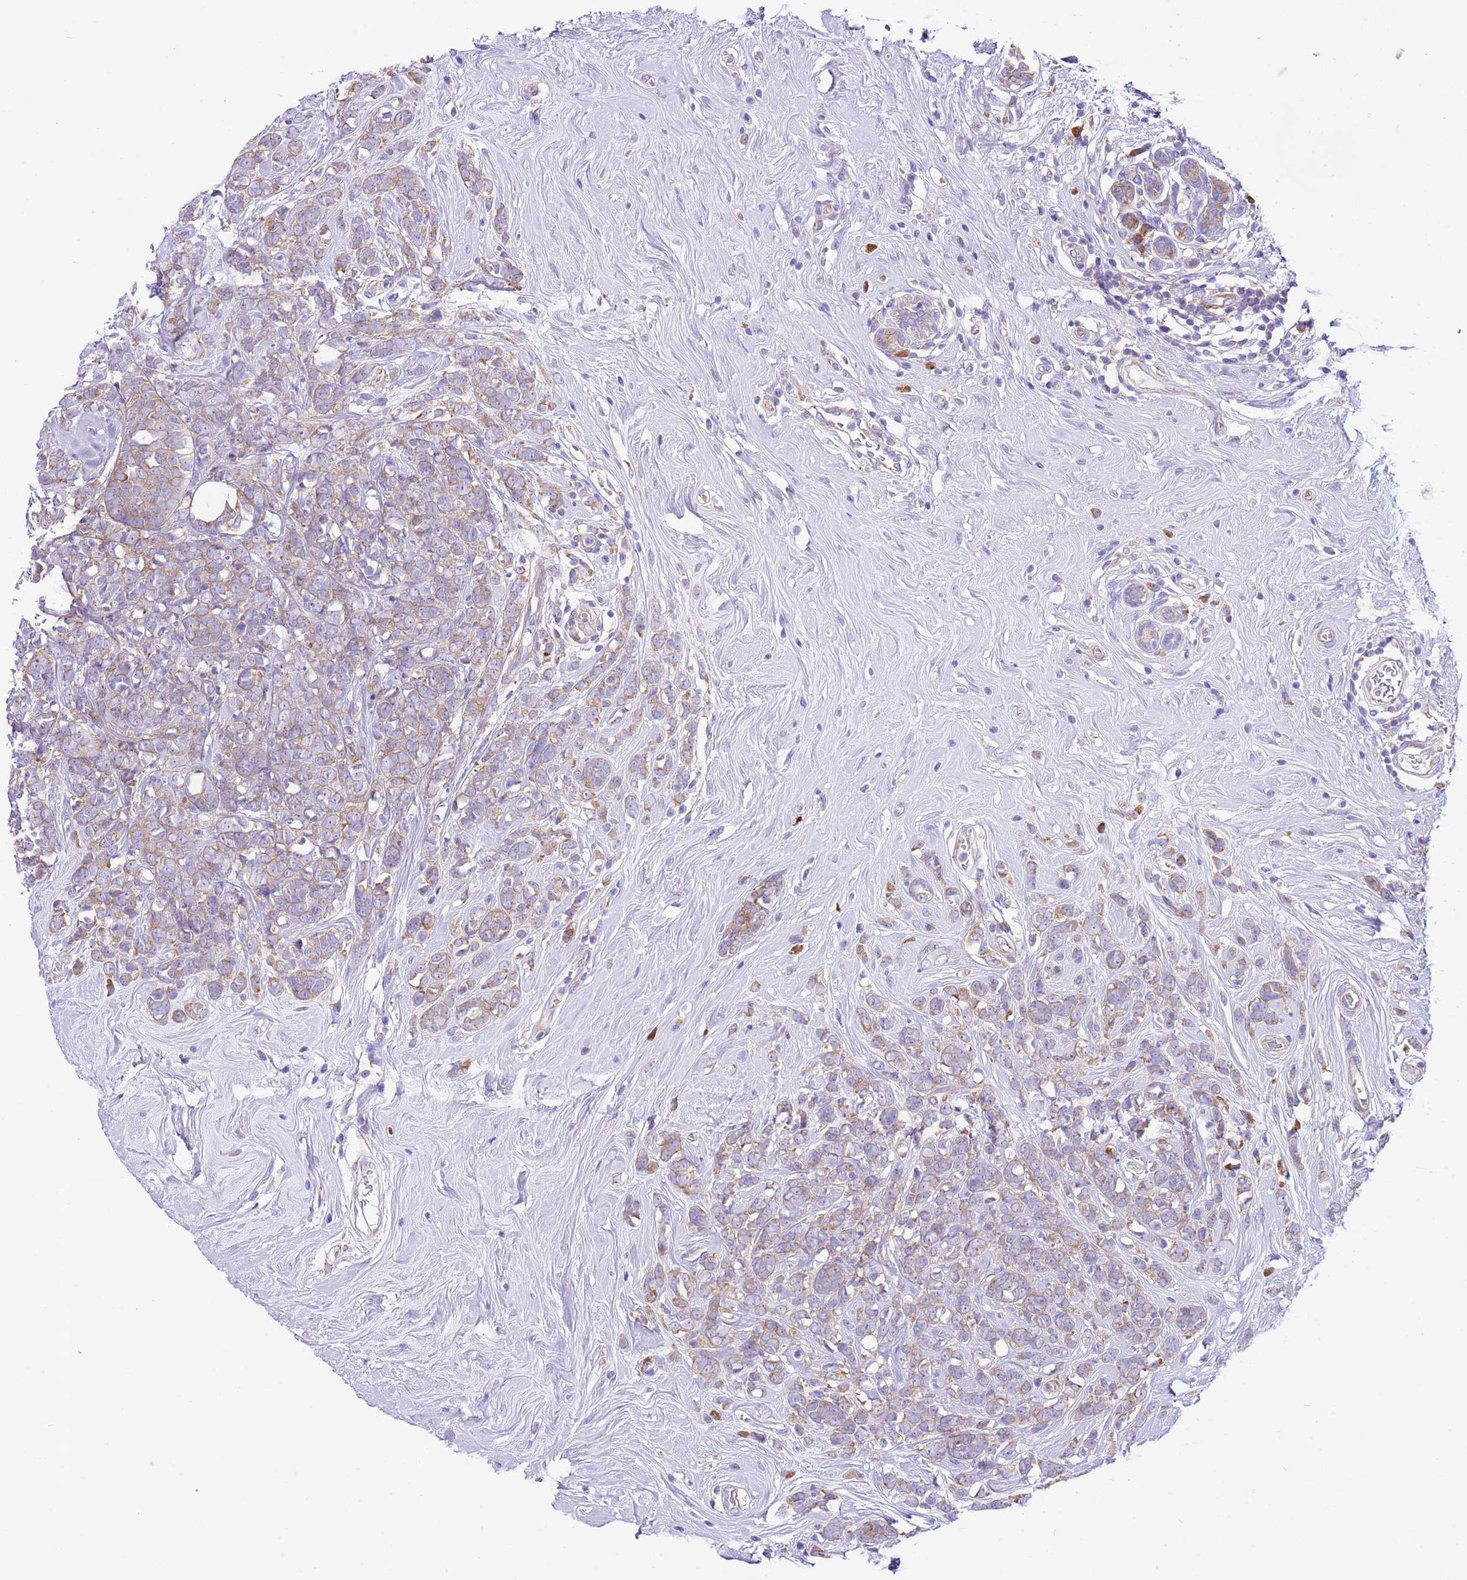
{"staining": {"intensity": "weak", "quantity": ">75%", "location": "cytoplasmic/membranous"}, "tissue": "breast cancer", "cell_type": "Tumor cells", "image_type": "cancer", "snomed": [{"axis": "morphology", "description": "Lobular carcinoma"}, {"axis": "topography", "description": "Breast"}], "caption": "This is an image of immunohistochemistry staining of breast cancer, which shows weak expression in the cytoplasmic/membranous of tumor cells.", "gene": "RPS10", "patient": {"sex": "female", "age": 58}}